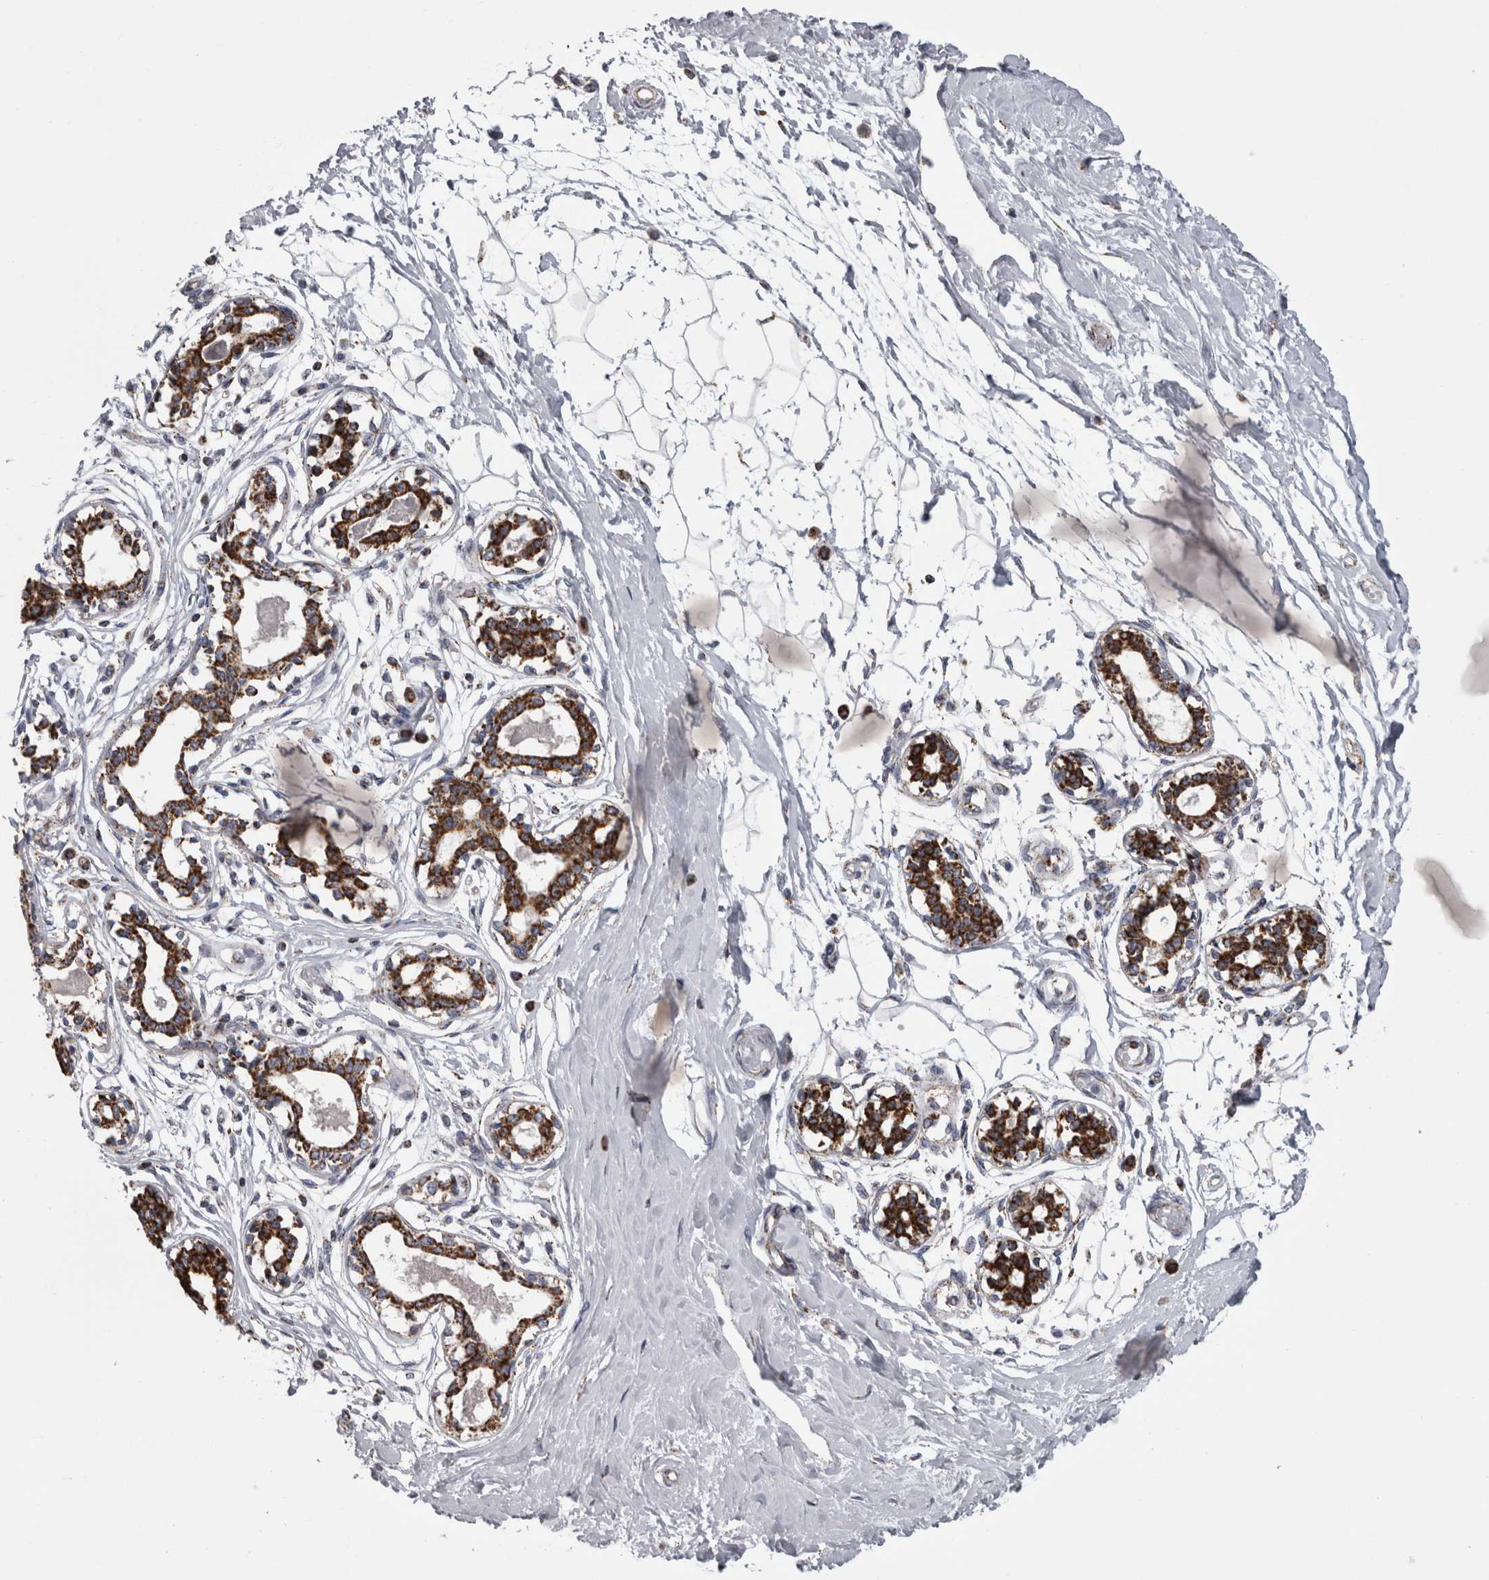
{"staining": {"intensity": "negative", "quantity": "none", "location": "none"}, "tissue": "breast", "cell_type": "Adipocytes", "image_type": "normal", "snomed": [{"axis": "morphology", "description": "Normal tissue, NOS"}, {"axis": "topography", "description": "Breast"}], "caption": "Image shows no significant protein positivity in adipocytes of benign breast. The staining was performed using DAB (3,3'-diaminobenzidine) to visualize the protein expression in brown, while the nuclei were stained in blue with hematoxylin (Magnification: 20x).", "gene": "MDH2", "patient": {"sex": "female", "age": 45}}